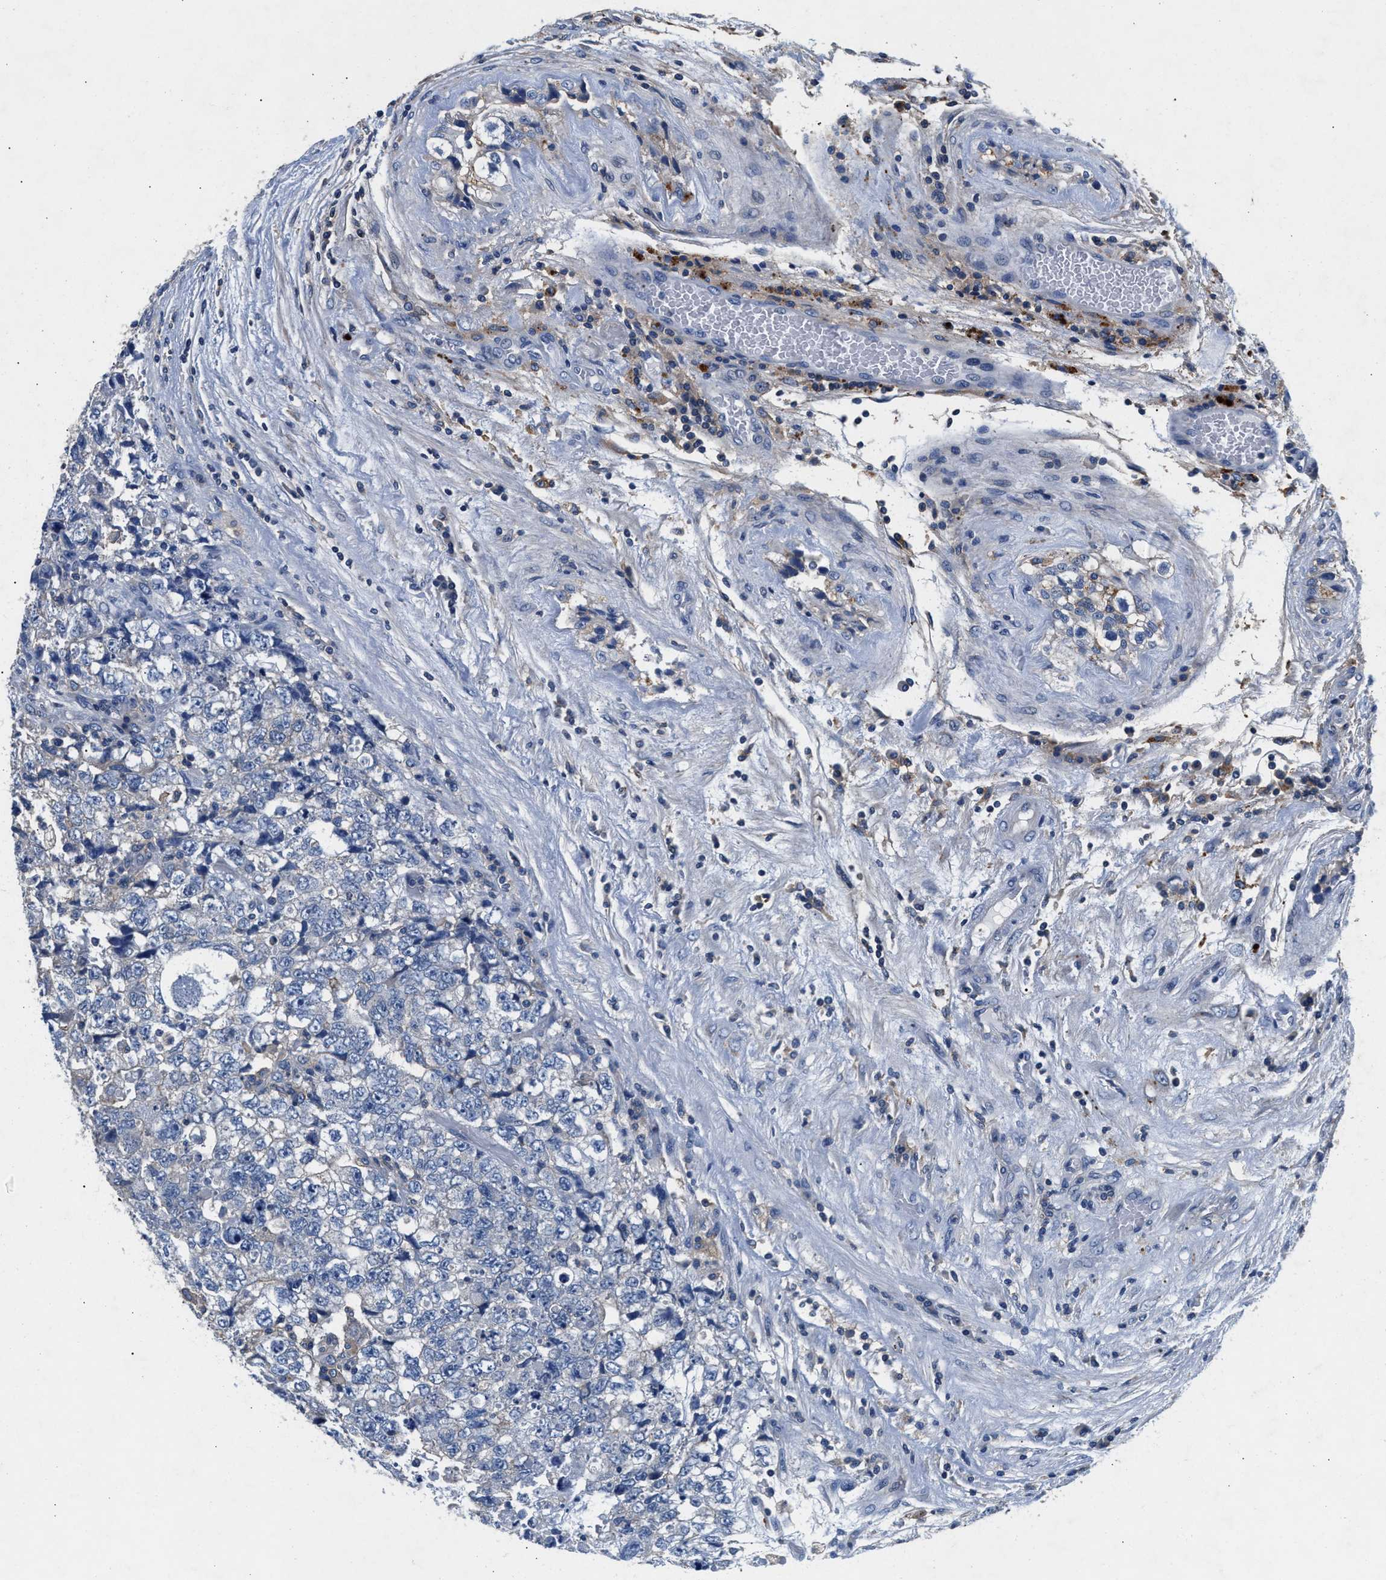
{"staining": {"intensity": "negative", "quantity": "none", "location": "none"}, "tissue": "testis cancer", "cell_type": "Tumor cells", "image_type": "cancer", "snomed": [{"axis": "morphology", "description": "Carcinoma, Embryonal, NOS"}, {"axis": "topography", "description": "Testis"}], "caption": "This is an IHC image of human testis cancer. There is no expression in tumor cells.", "gene": "GNAI3", "patient": {"sex": "male", "age": 36}}